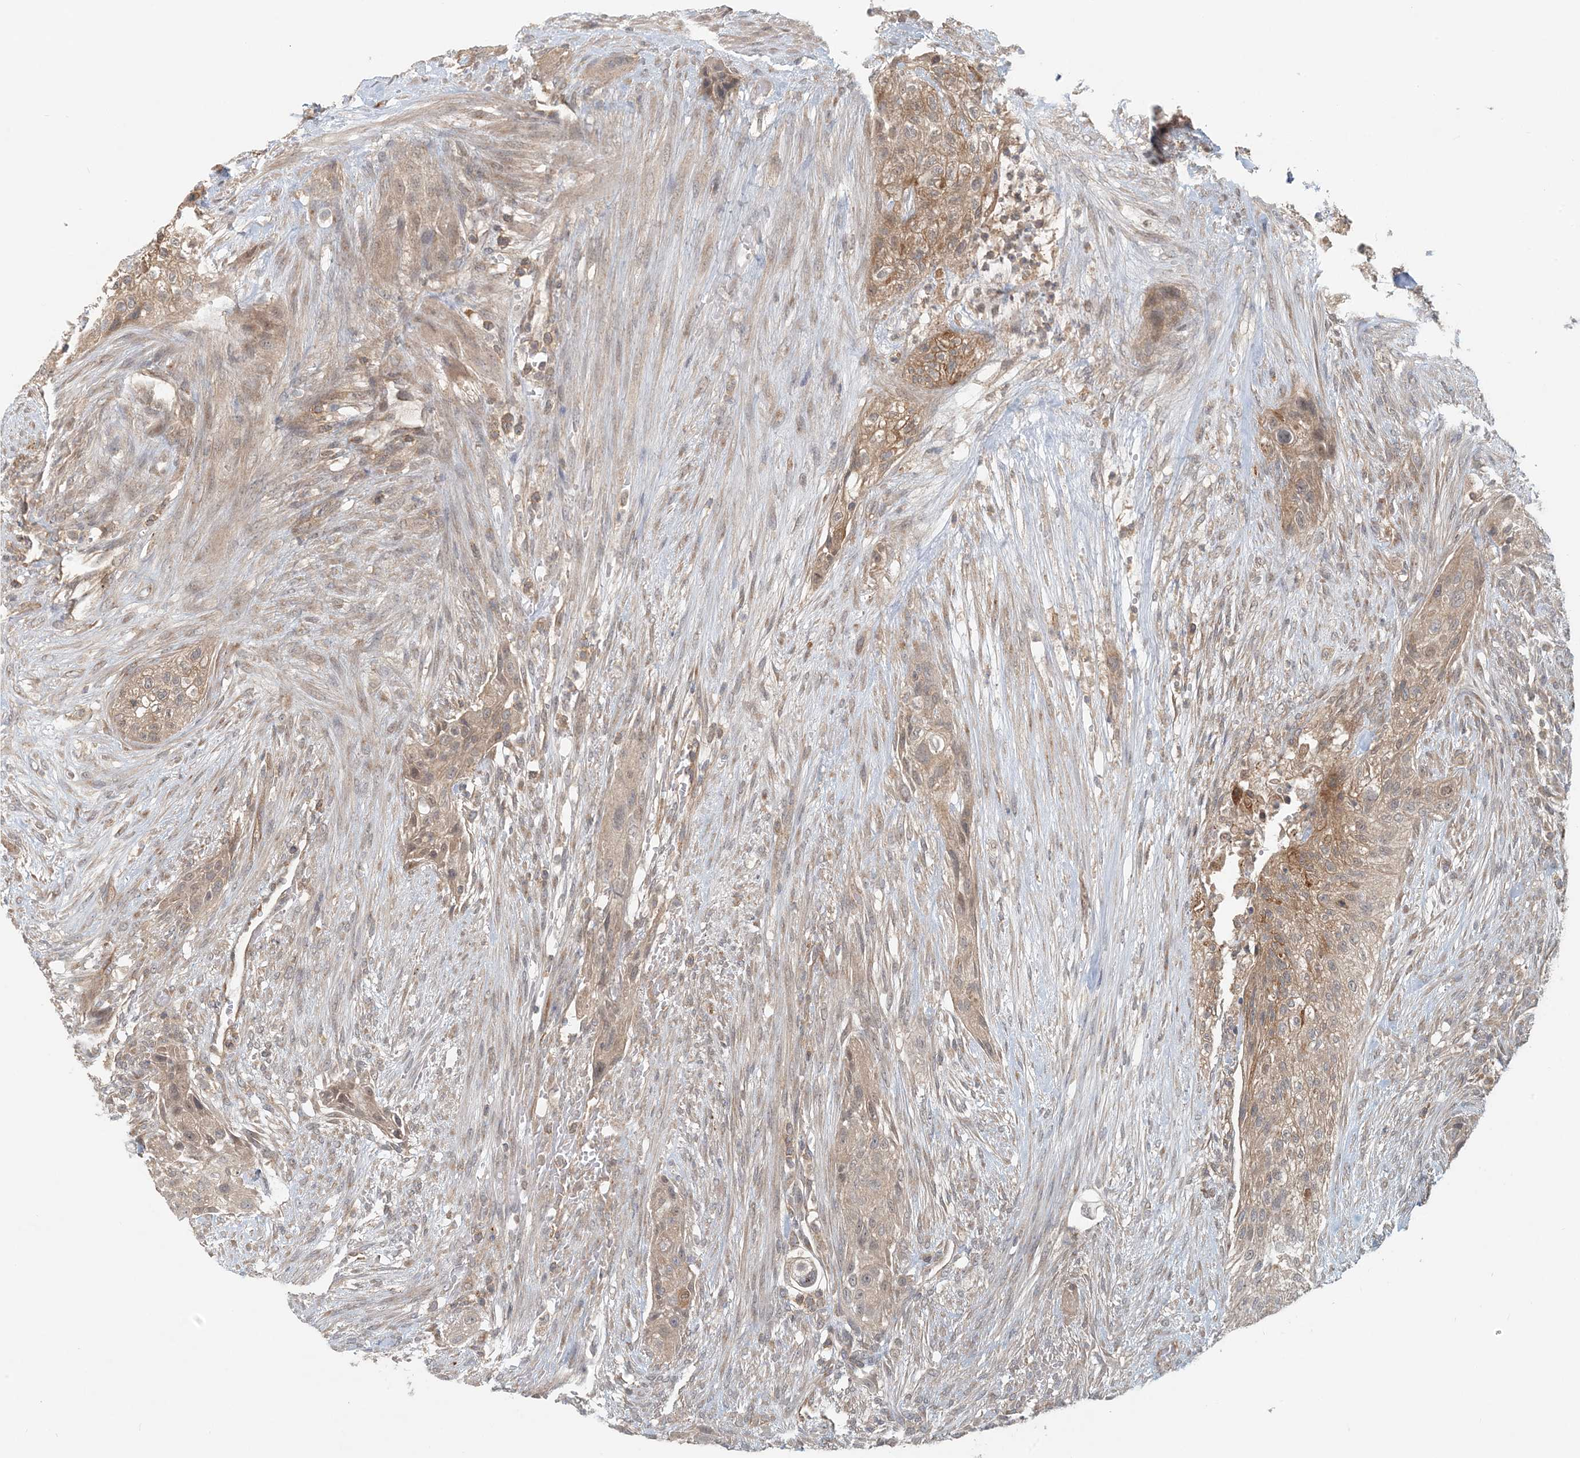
{"staining": {"intensity": "moderate", "quantity": ">75%", "location": "cytoplasmic/membranous"}, "tissue": "urothelial cancer", "cell_type": "Tumor cells", "image_type": "cancer", "snomed": [{"axis": "morphology", "description": "Urothelial carcinoma, High grade"}, {"axis": "topography", "description": "Urinary bladder"}], "caption": "Tumor cells reveal moderate cytoplasmic/membranous positivity in about >75% of cells in urothelial cancer.", "gene": "OBI1", "patient": {"sex": "male", "age": 35}}